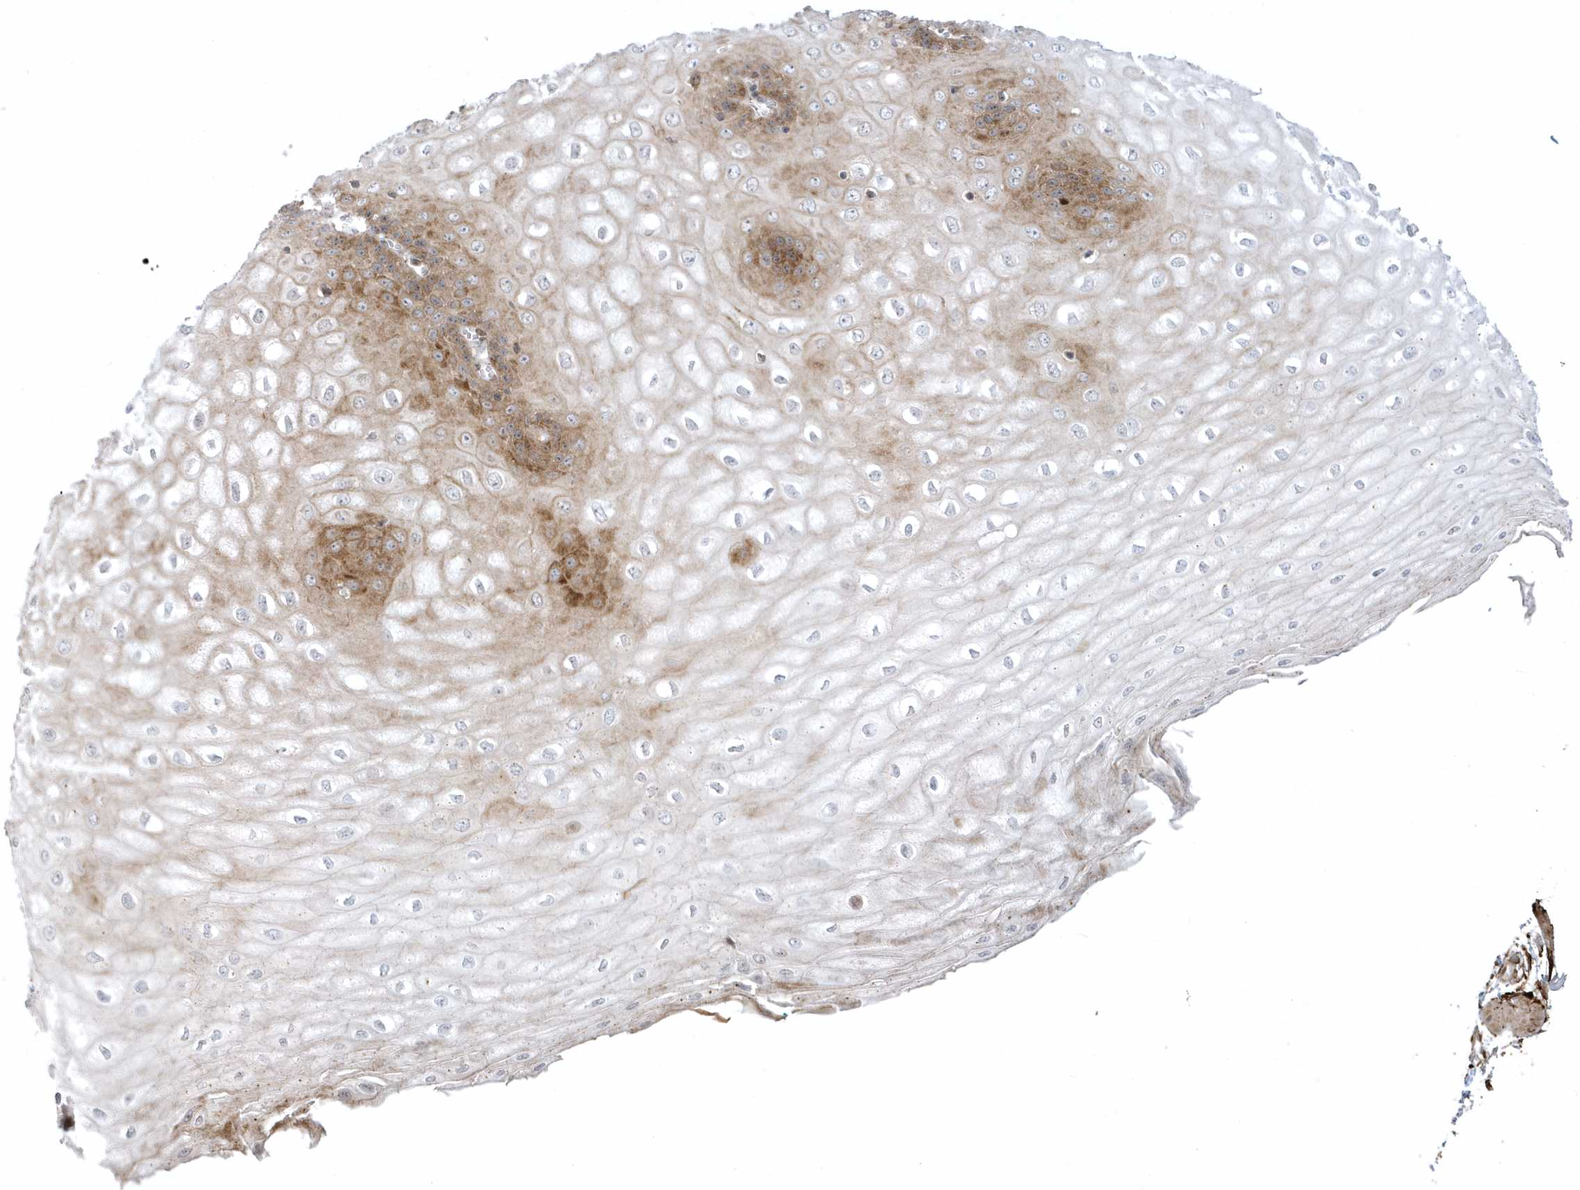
{"staining": {"intensity": "moderate", "quantity": "25%-75%", "location": "cytoplasmic/membranous"}, "tissue": "esophagus", "cell_type": "Squamous epithelial cells", "image_type": "normal", "snomed": [{"axis": "morphology", "description": "Normal tissue, NOS"}, {"axis": "topography", "description": "Esophagus"}], "caption": "Human esophagus stained with a brown dye exhibits moderate cytoplasmic/membranous positive staining in about 25%-75% of squamous epithelial cells.", "gene": "MASP2", "patient": {"sex": "male", "age": 60}}